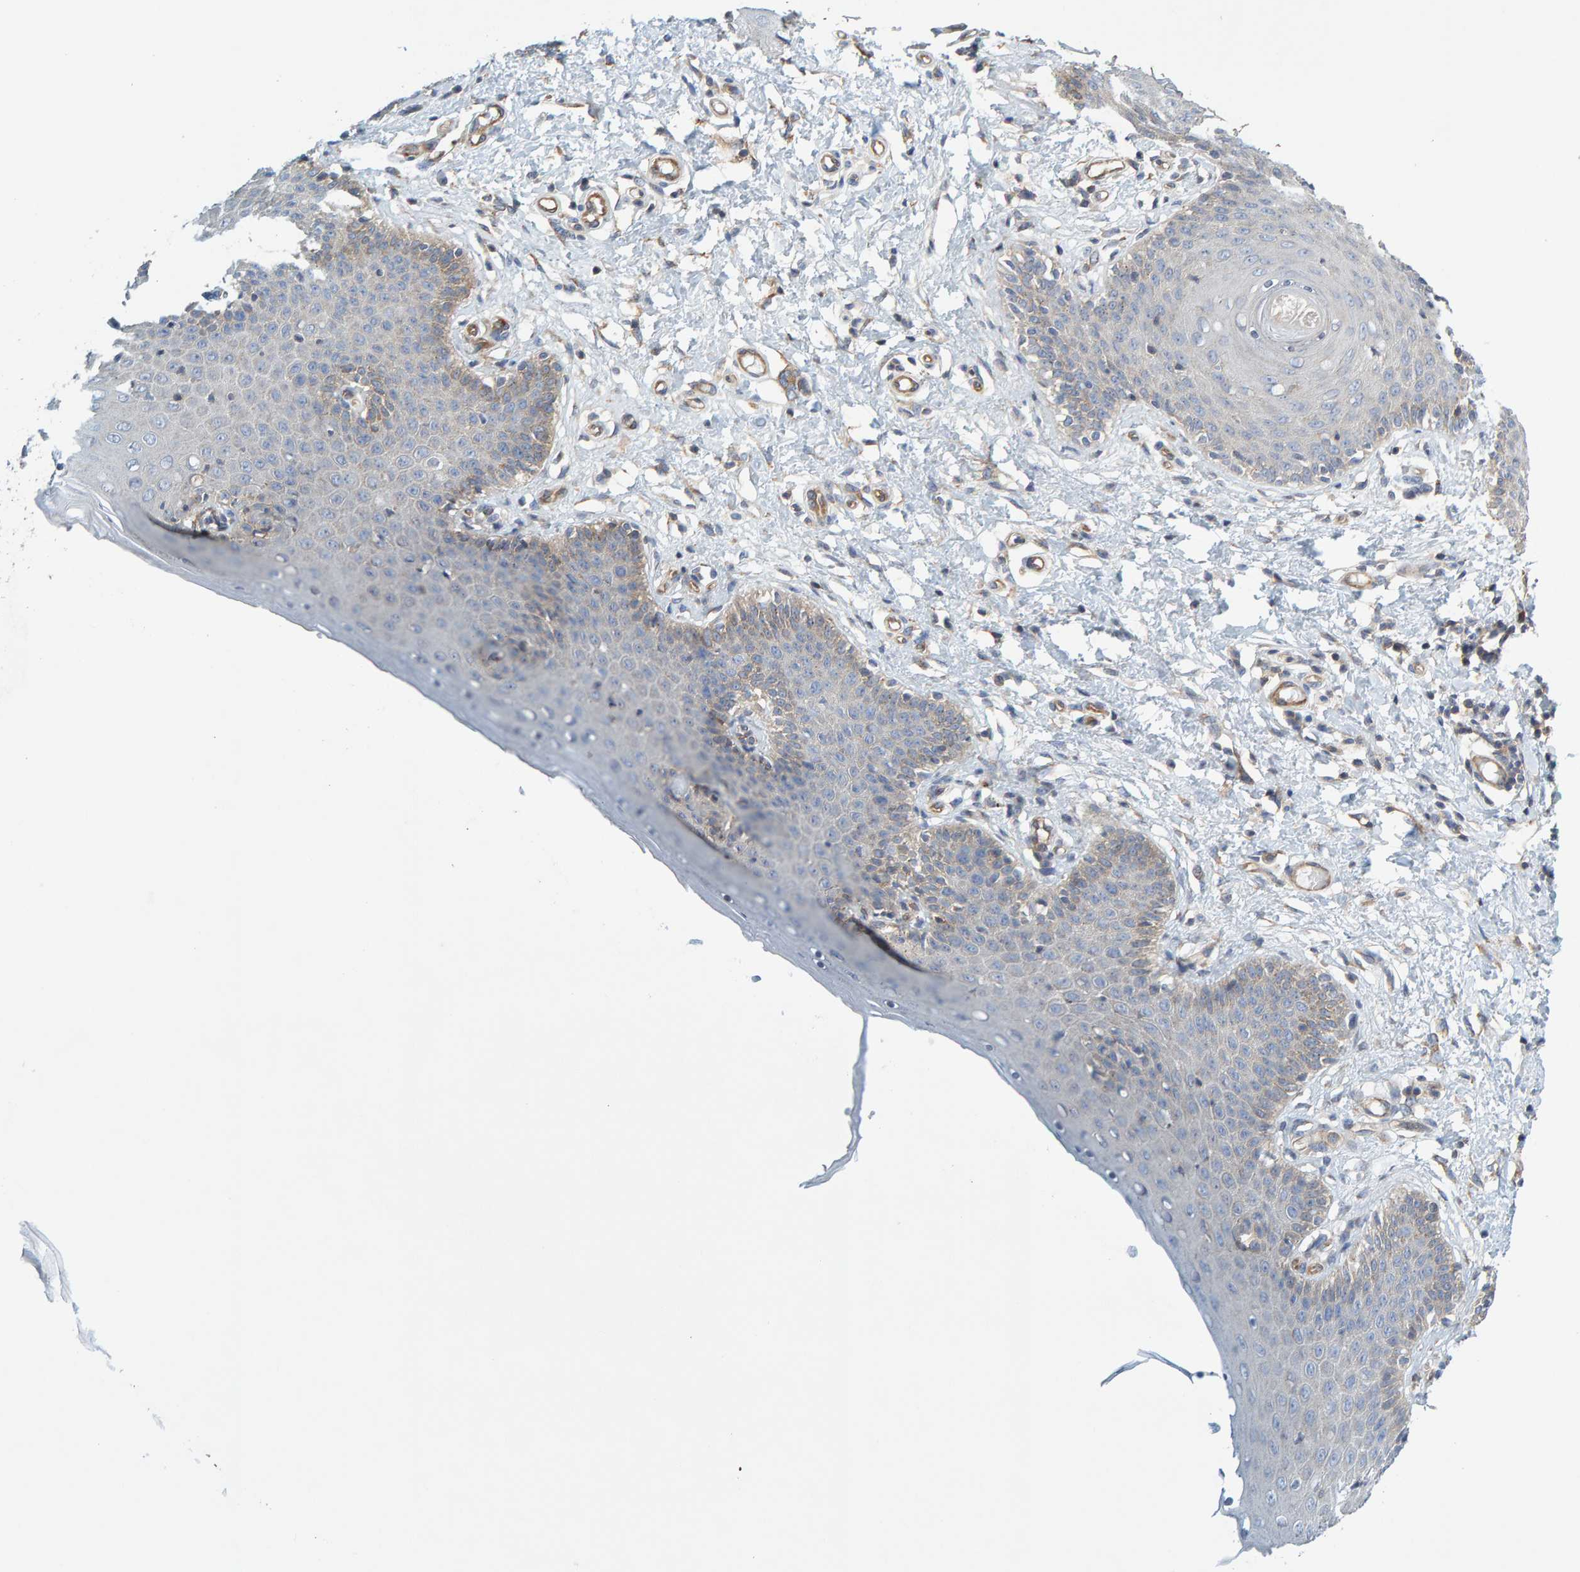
{"staining": {"intensity": "moderate", "quantity": "25%-75%", "location": "cytoplasmic/membranous"}, "tissue": "skin", "cell_type": "Epidermal cells", "image_type": "normal", "snomed": [{"axis": "morphology", "description": "Normal tissue, NOS"}, {"axis": "topography", "description": "Vulva"}], "caption": "Approximately 25%-75% of epidermal cells in unremarkable skin exhibit moderate cytoplasmic/membranous protein positivity as visualized by brown immunohistochemical staining.", "gene": "PRKD2", "patient": {"sex": "female", "age": 66}}